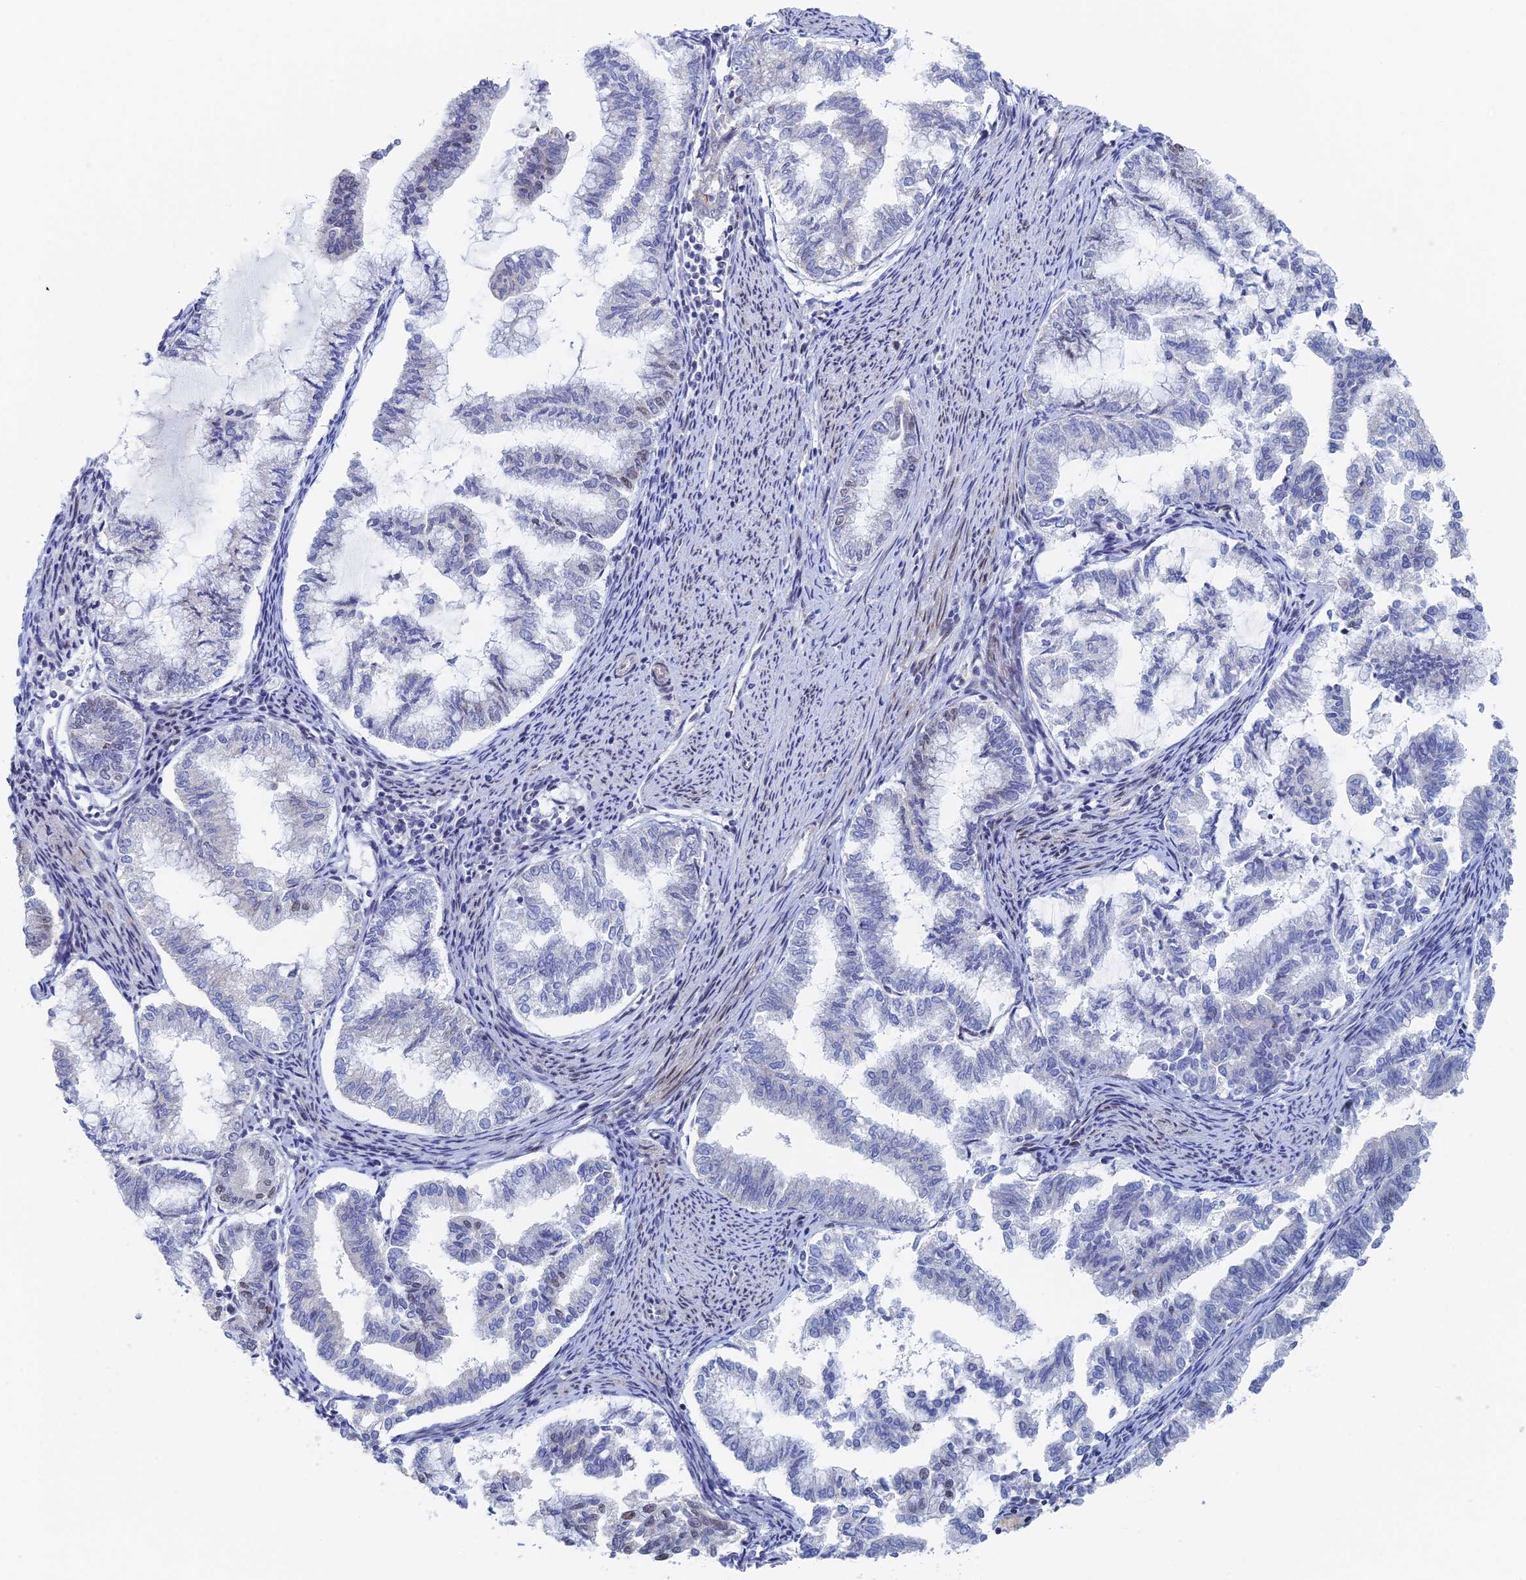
{"staining": {"intensity": "negative", "quantity": "none", "location": "none"}, "tissue": "endometrial cancer", "cell_type": "Tumor cells", "image_type": "cancer", "snomed": [{"axis": "morphology", "description": "Adenocarcinoma, NOS"}, {"axis": "topography", "description": "Endometrium"}], "caption": "Immunohistochemistry histopathology image of endometrial adenocarcinoma stained for a protein (brown), which exhibits no expression in tumor cells. (Stains: DAB (3,3'-diaminobenzidine) IHC with hematoxylin counter stain, Microscopy: brightfield microscopy at high magnification).", "gene": "GMNC", "patient": {"sex": "female", "age": 79}}